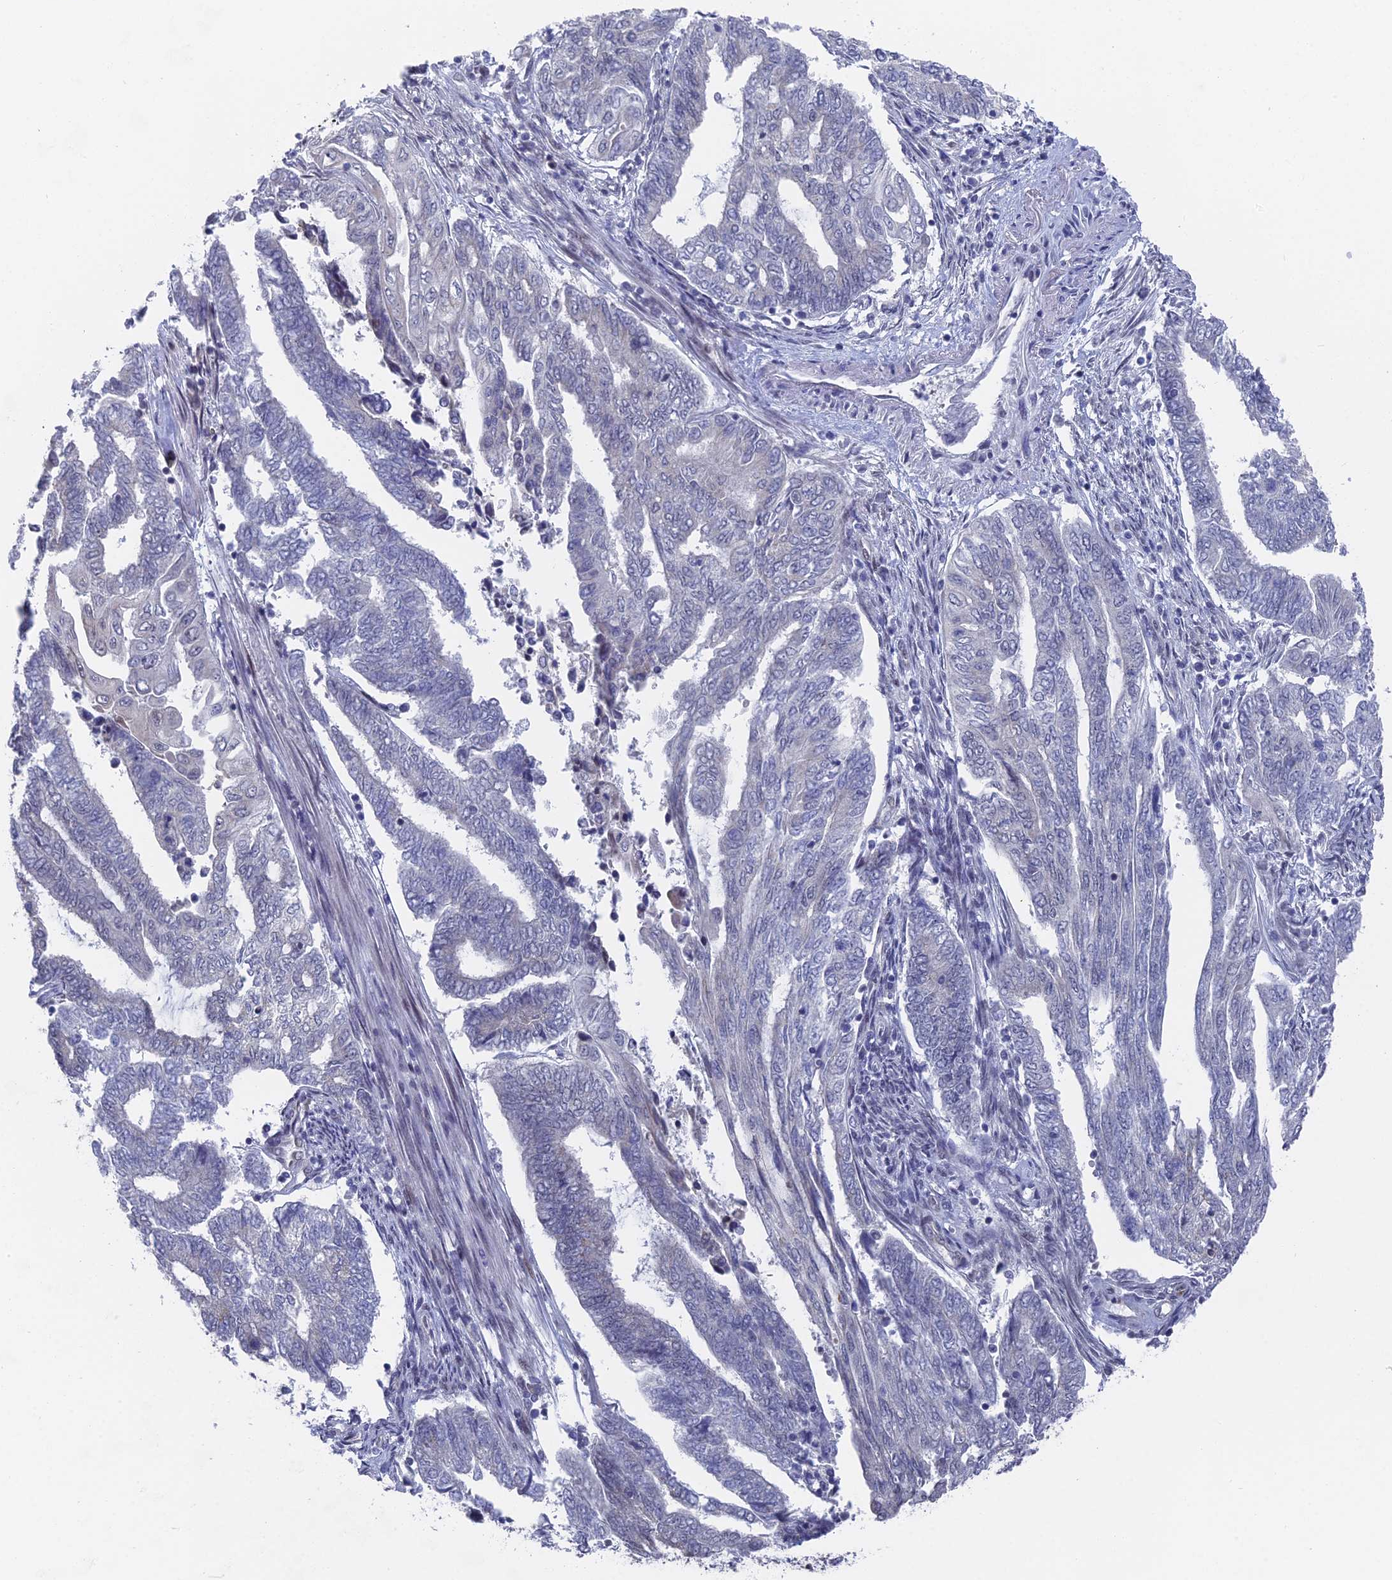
{"staining": {"intensity": "negative", "quantity": "none", "location": "none"}, "tissue": "endometrial cancer", "cell_type": "Tumor cells", "image_type": "cancer", "snomed": [{"axis": "morphology", "description": "Adenocarcinoma, NOS"}, {"axis": "topography", "description": "Uterus"}, {"axis": "topography", "description": "Endometrium"}], "caption": "Immunohistochemistry histopathology image of endometrial cancer (adenocarcinoma) stained for a protein (brown), which exhibits no positivity in tumor cells. (DAB (3,3'-diaminobenzidine) immunohistochemistry visualized using brightfield microscopy, high magnification).", "gene": "FHIP2A", "patient": {"sex": "female", "age": 70}}